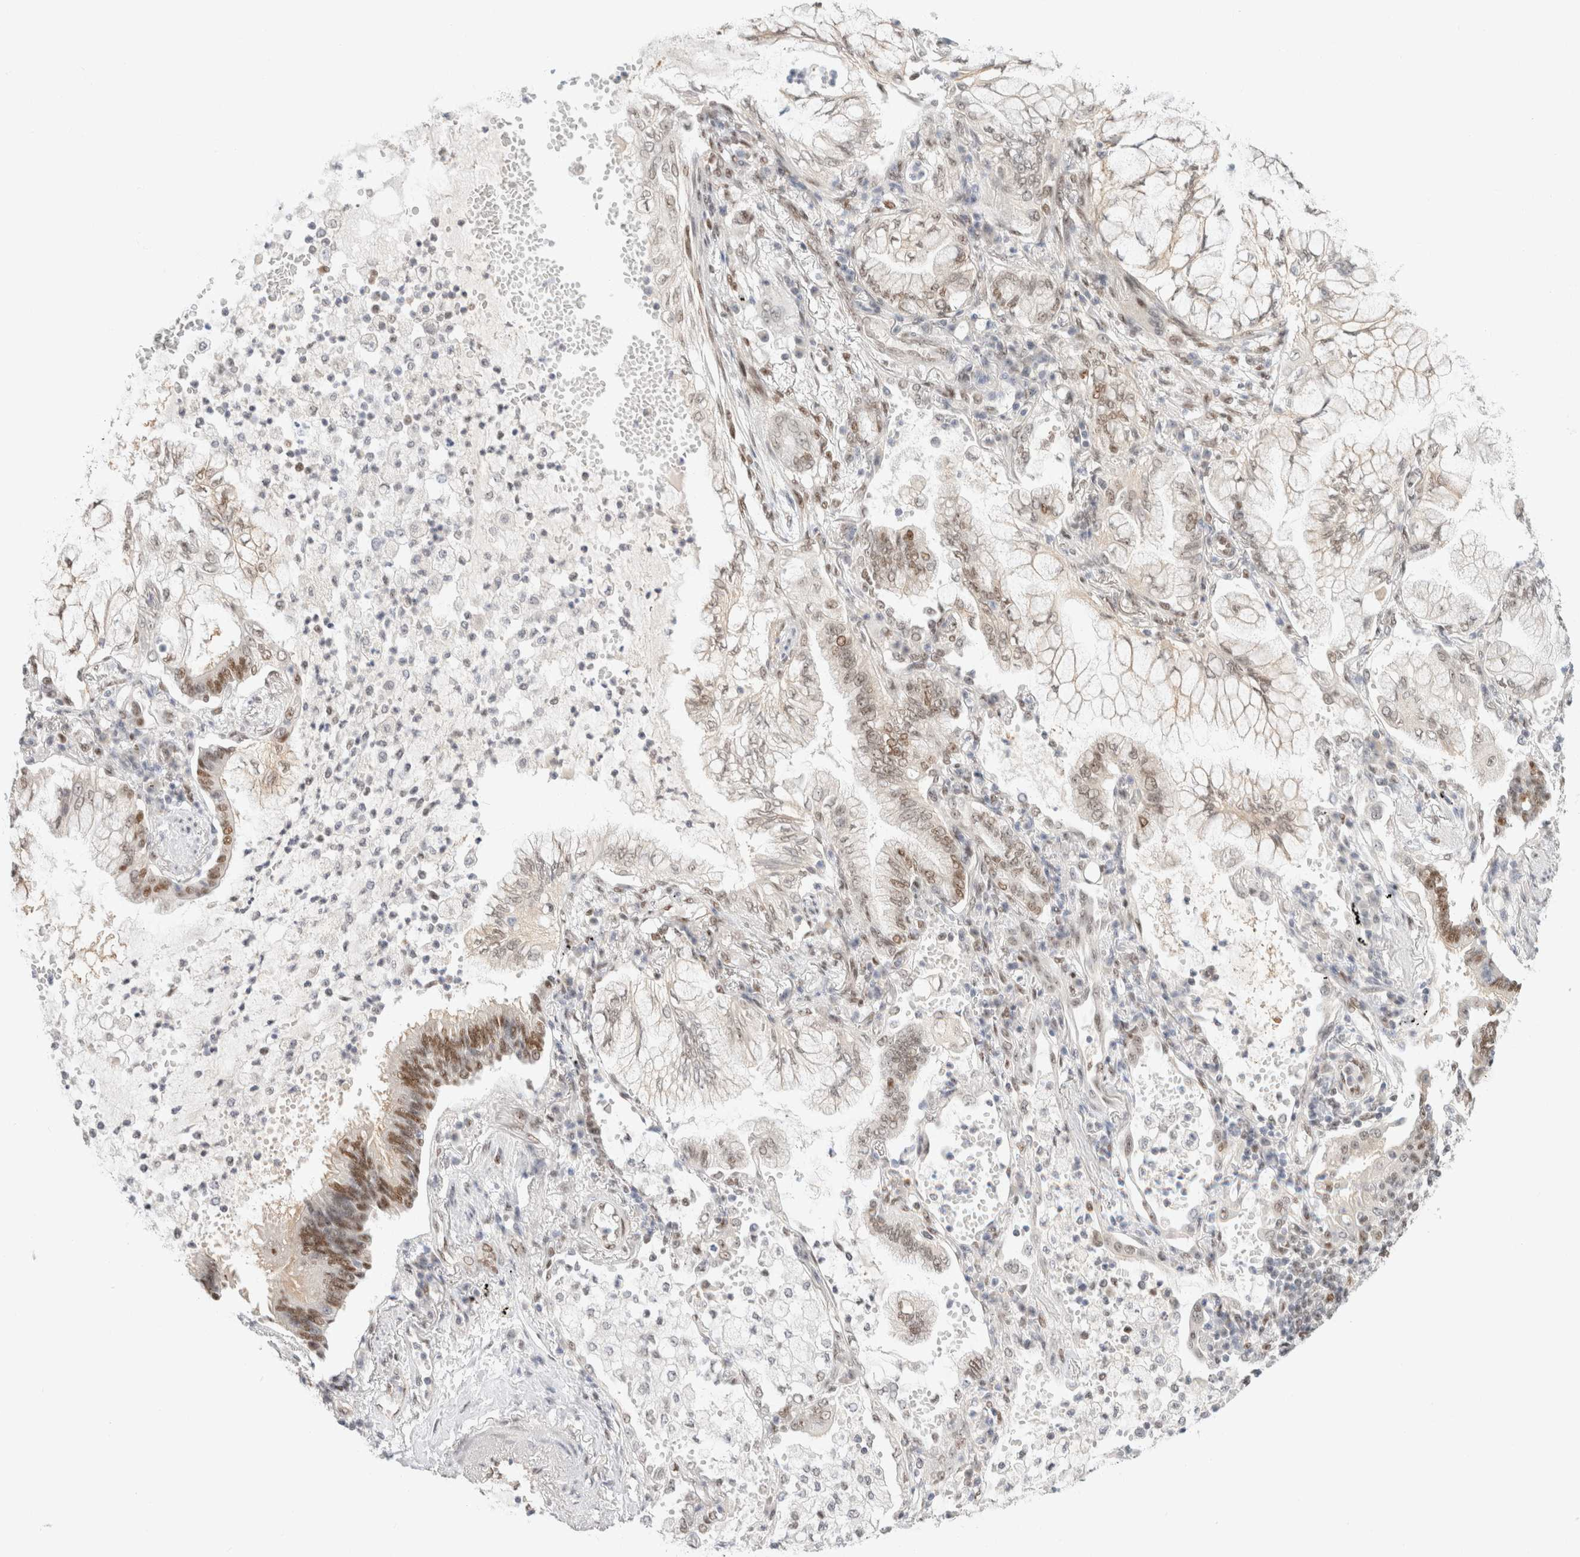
{"staining": {"intensity": "moderate", "quantity": "25%-75%", "location": "nuclear"}, "tissue": "lung cancer", "cell_type": "Tumor cells", "image_type": "cancer", "snomed": [{"axis": "morphology", "description": "Adenocarcinoma, NOS"}, {"axis": "topography", "description": "Lung"}], "caption": "This micrograph reveals IHC staining of lung cancer (adenocarcinoma), with medium moderate nuclear positivity in about 25%-75% of tumor cells.", "gene": "ZNF768", "patient": {"sex": "female", "age": 70}}